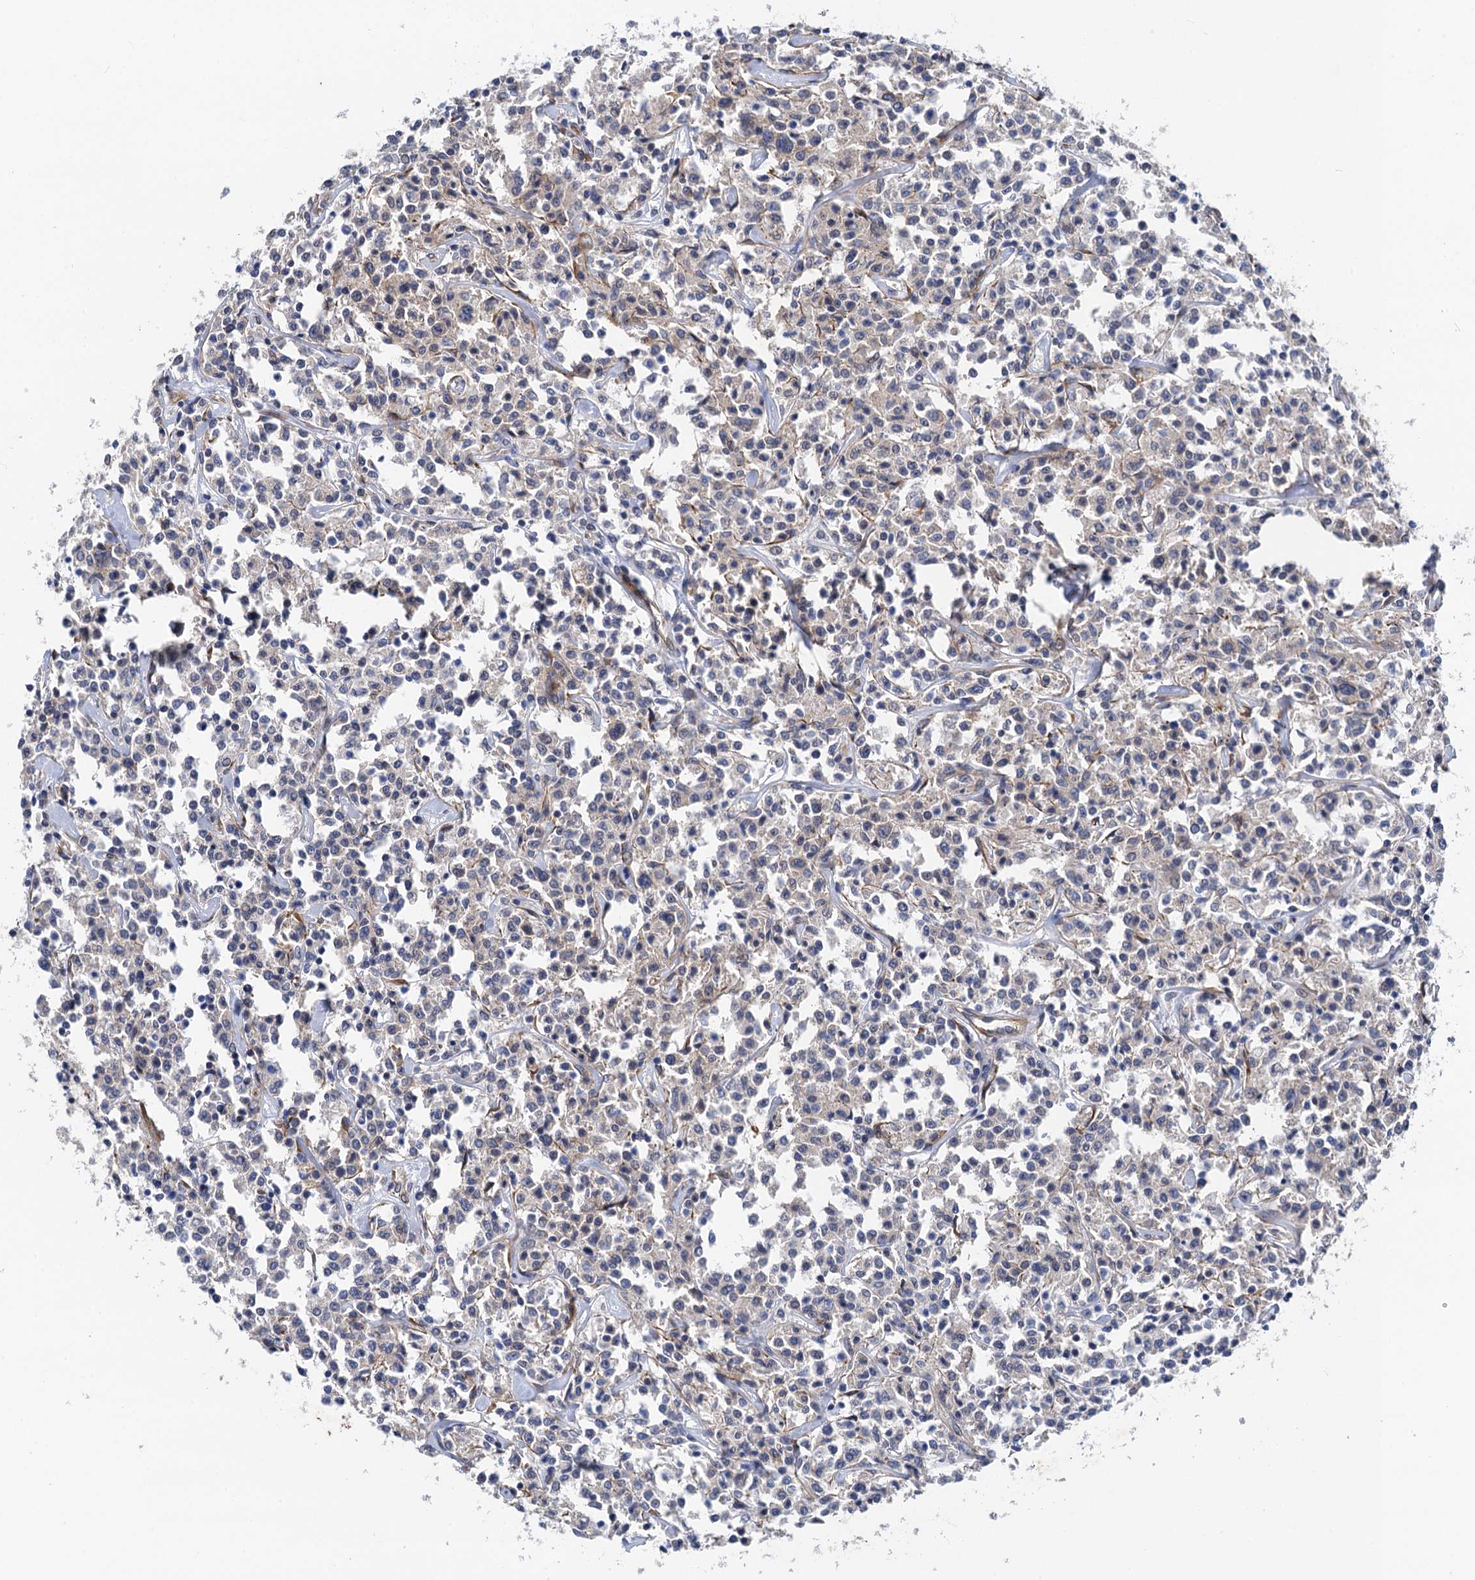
{"staining": {"intensity": "weak", "quantity": "<25%", "location": "cytoplasmic/membranous"}, "tissue": "lymphoma", "cell_type": "Tumor cells", "image_type": "cancer", "snomed": [{"axis": "morphology", "description": "Malignant lymphoma, non-Hodgkin's type, Low grade"}, {"axis": "topography", "description": "Small intestine"}], "caption": "The photomicrograph demonstrates no staining of tumor cells in low-grade malignant lymphoma, non-Hodgkin's type. Brightfield microscopy of immunohistochemistry (IHC) stained with DAB (brown) and hematoxylin (blue), captured at high magnification.", "gene": "PJA2", "patient": {"sex": "female", "age": 59}}